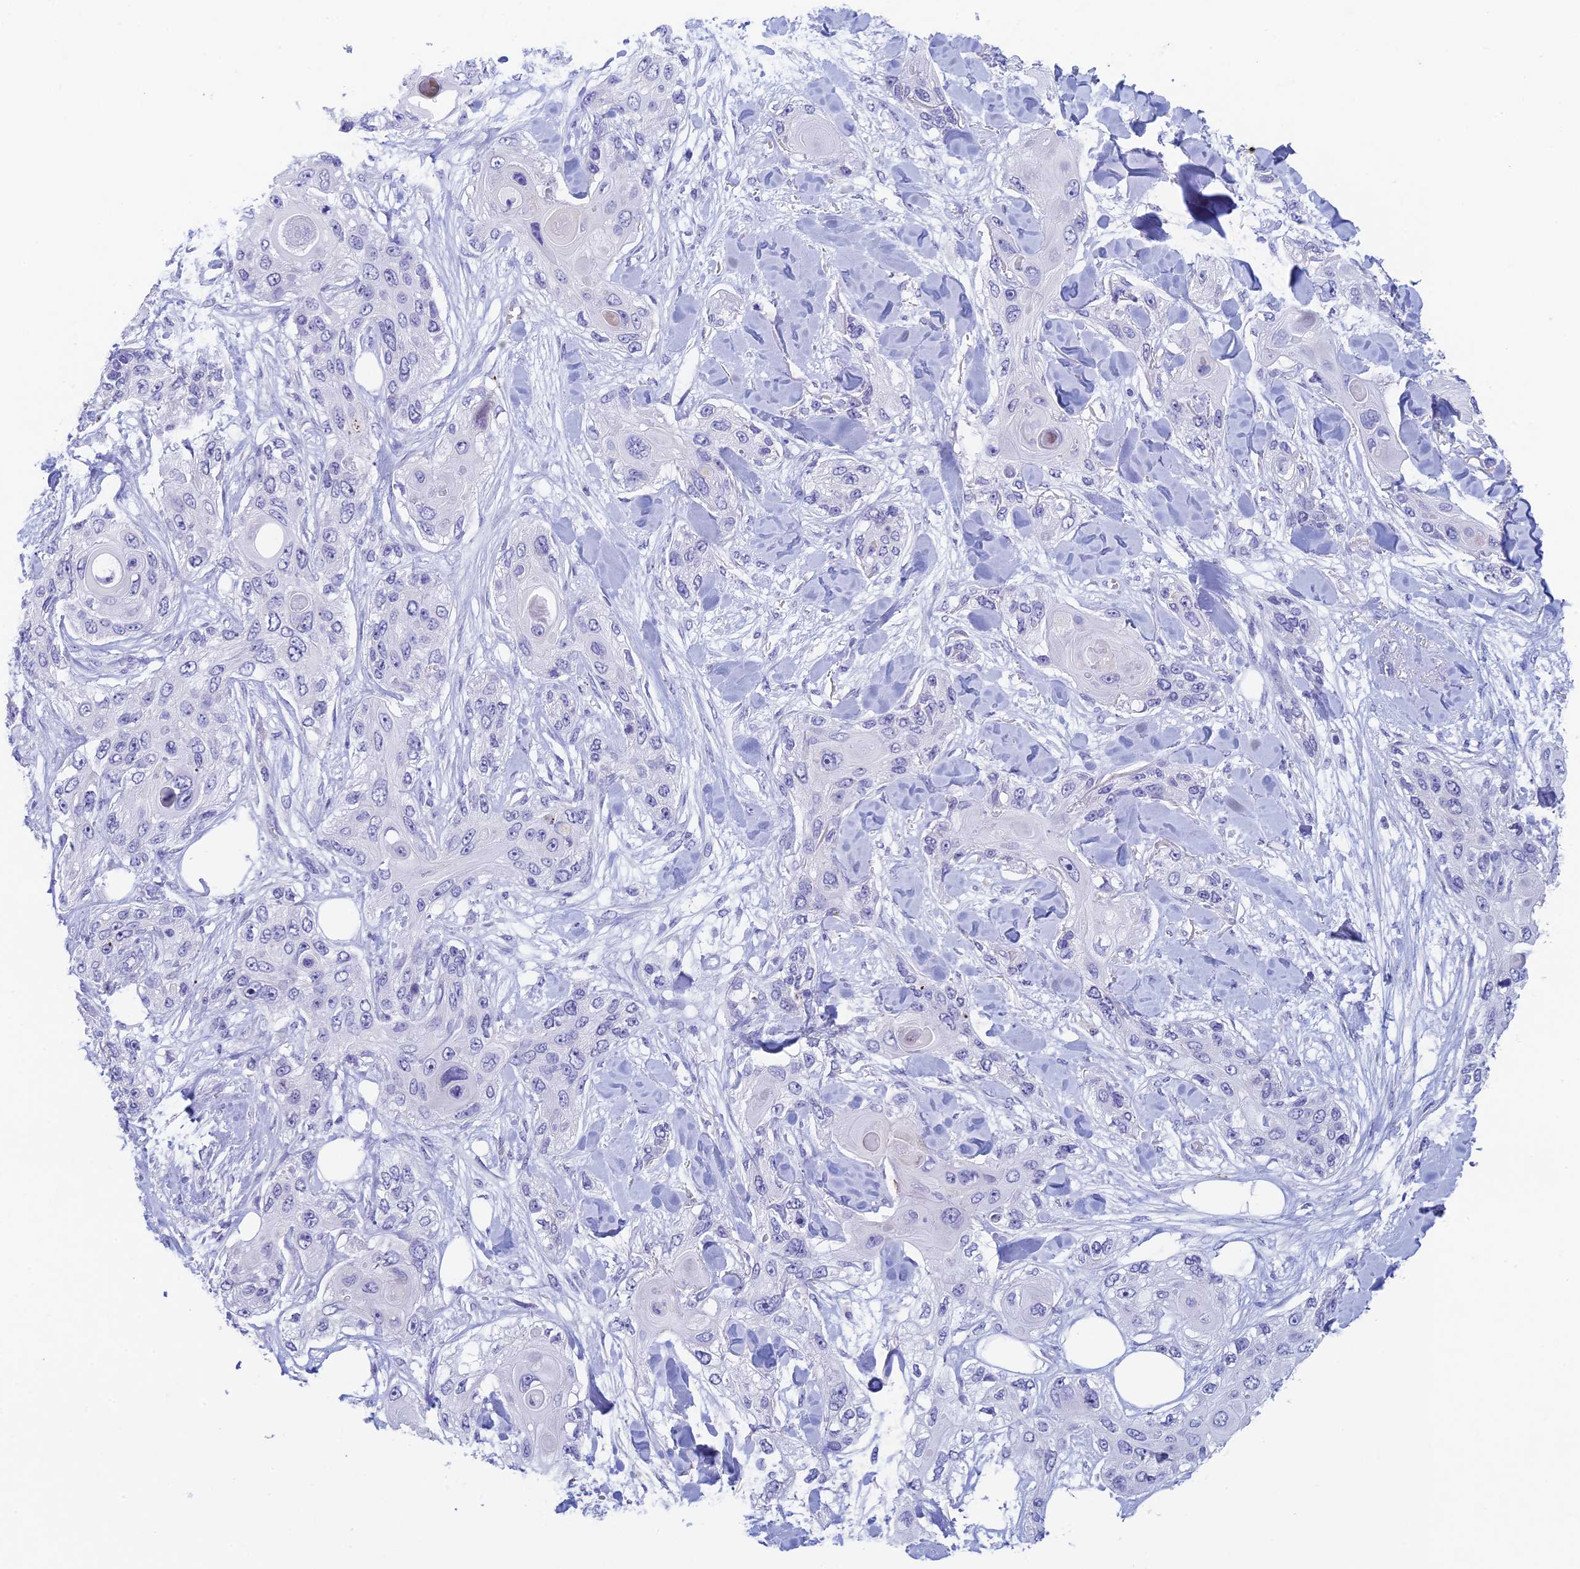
{"staining": {"intensity": "negative", "quantity": "none", "location": "none"}, "tissue": "skin cancer", "cell_type": "Tumor cells", "image_type": "cancer", "snomed": [{"axis": "morphology", "description": "Normal tissue, NOS"}, {"axis": "morphology", "description": "Squamous cell carcinoma, NOS"}, {"axis": "topography", "description": "Skin"}], "caption": "A photomicrograph of human squamous cell carcinoma (skin) is negative for staining in tumor cells.", "gene": "REXO5", "patient": {"sex": "male", "age": 72}}